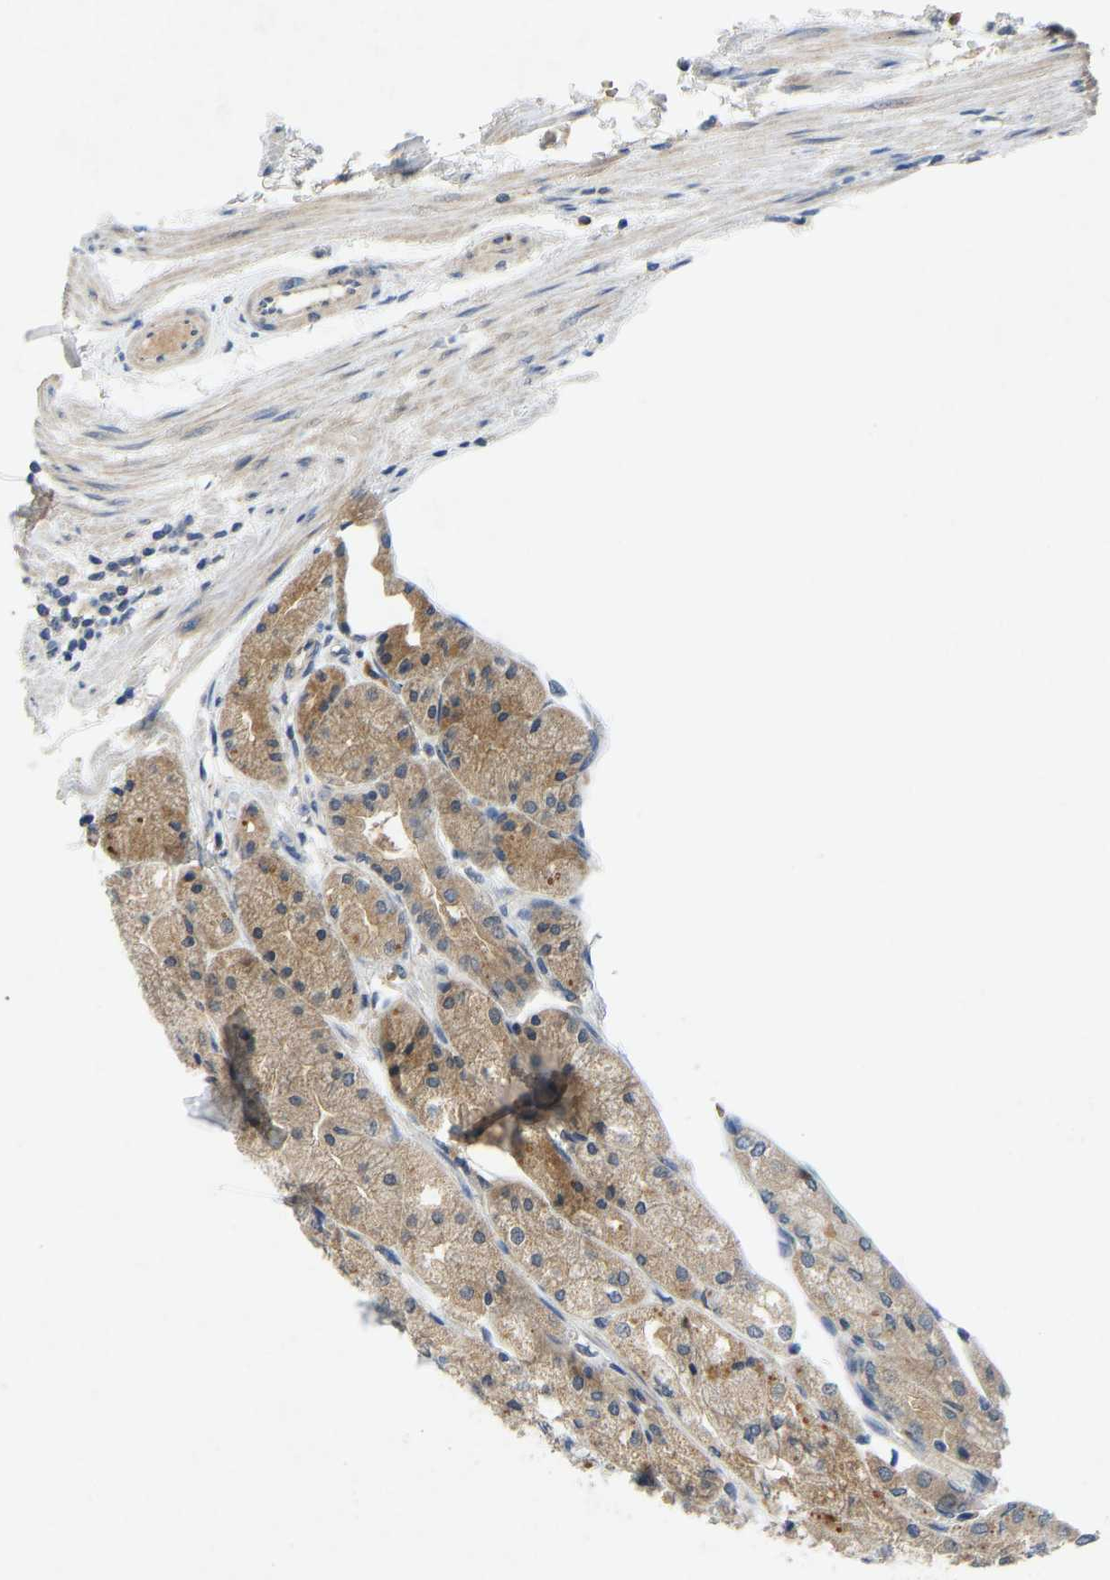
{"staining": {"intensity": "weak", "quantity": ">75%", "location": "cytoplasmic/membranous"}, "tissue": "stomach", "cell_type": "Glandular cells", "image_type": "normal", "snomed": [{"axis": "morphology", "description": "Normal tissue, NOS"}, {"axis": "topography", "description": "Stomach, upper"}], "caption": "Protein staining of benign stomach demonstrates weak cytoplasmic/membranous positivity in approximately >75% of glandular cells.", "gene": "PDE7A", "patient": {"sex": "male", "age": 72}}